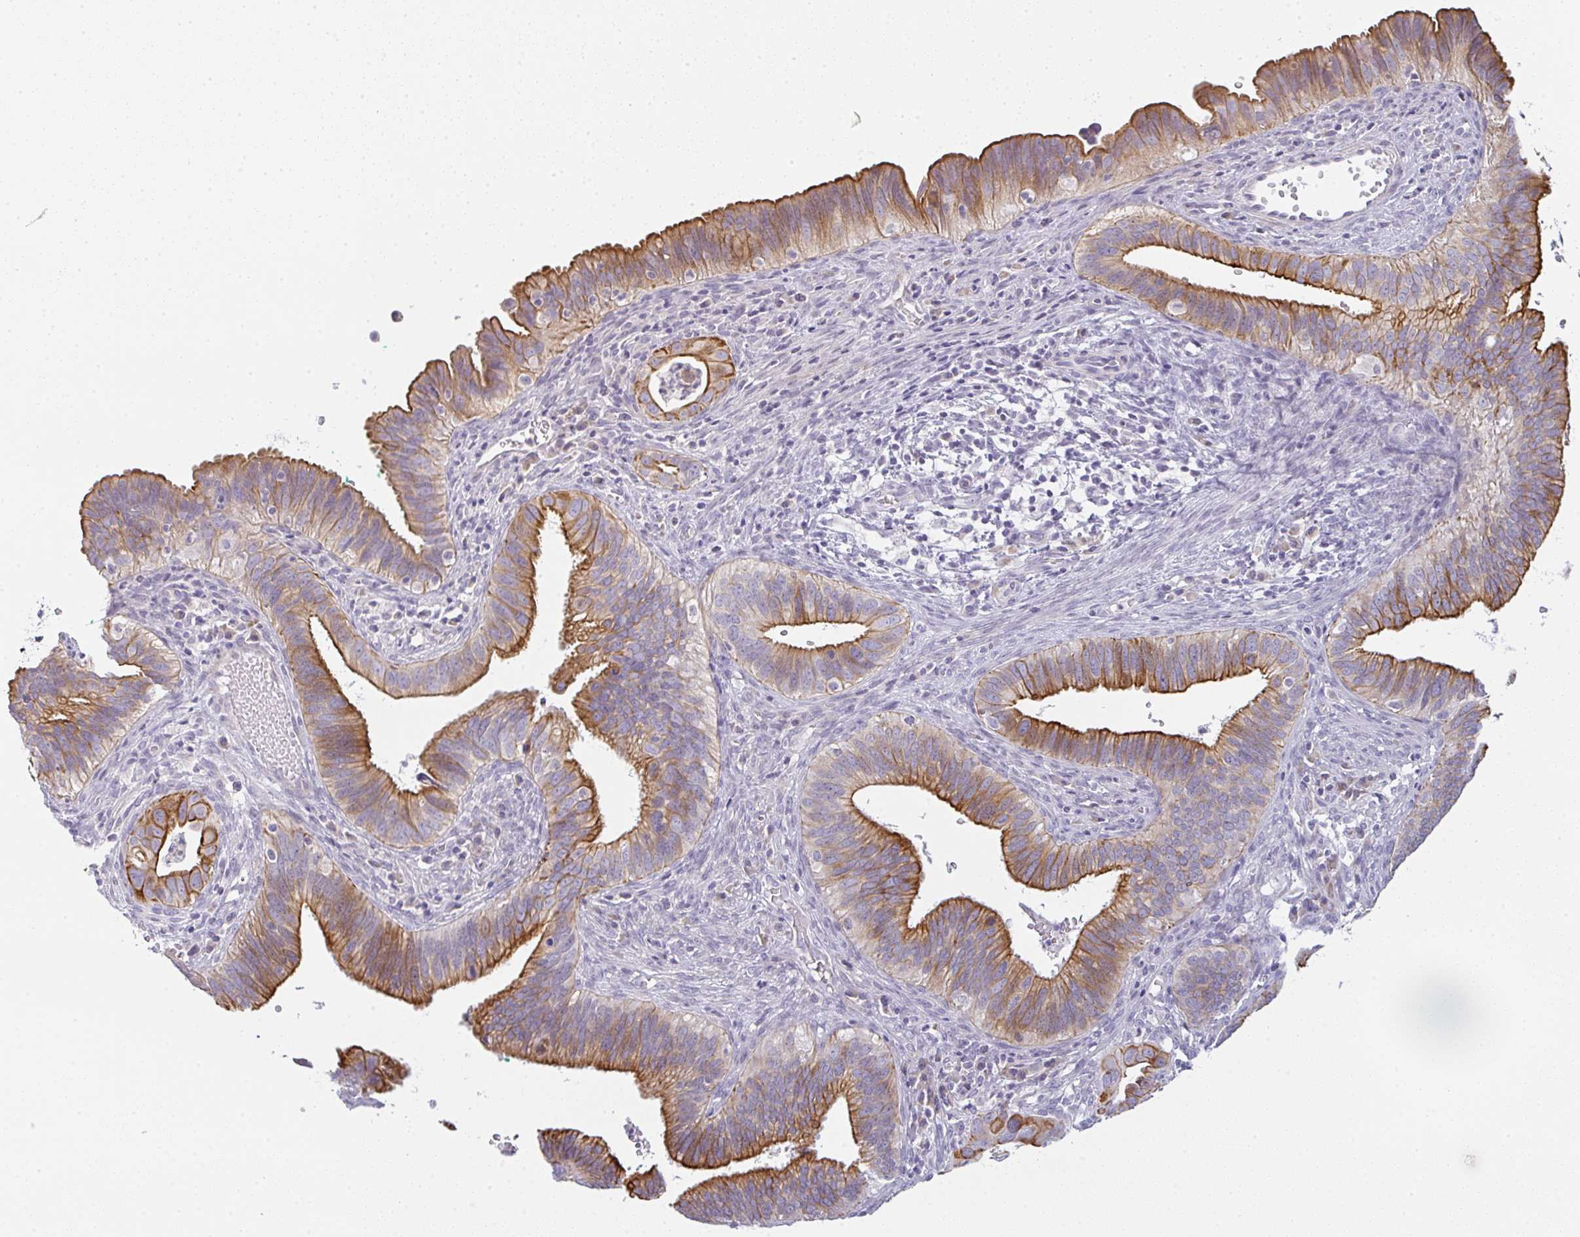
{"staining": {"intensity": "strong", "quantity": "25%-75%", "location": "cytoplasmic/membranous"}, "tissue": "cervical cancer", "cell_type": "Tumor cells", "image_type": "cancer", "snomed": [{"axis": "morphology", "description": "Adenocarcinoma, NOS"}, {"axis": "topography", "description": "Cervix"}], "caption": "About 25%-75% of tumor cells in cervical cancer display strong cytoplasmic/membranous protein expression as visualized by brown immunohistochemical staining.", "gene": "SIRPB2", "patient": {"sex": "female", "age": 42}}